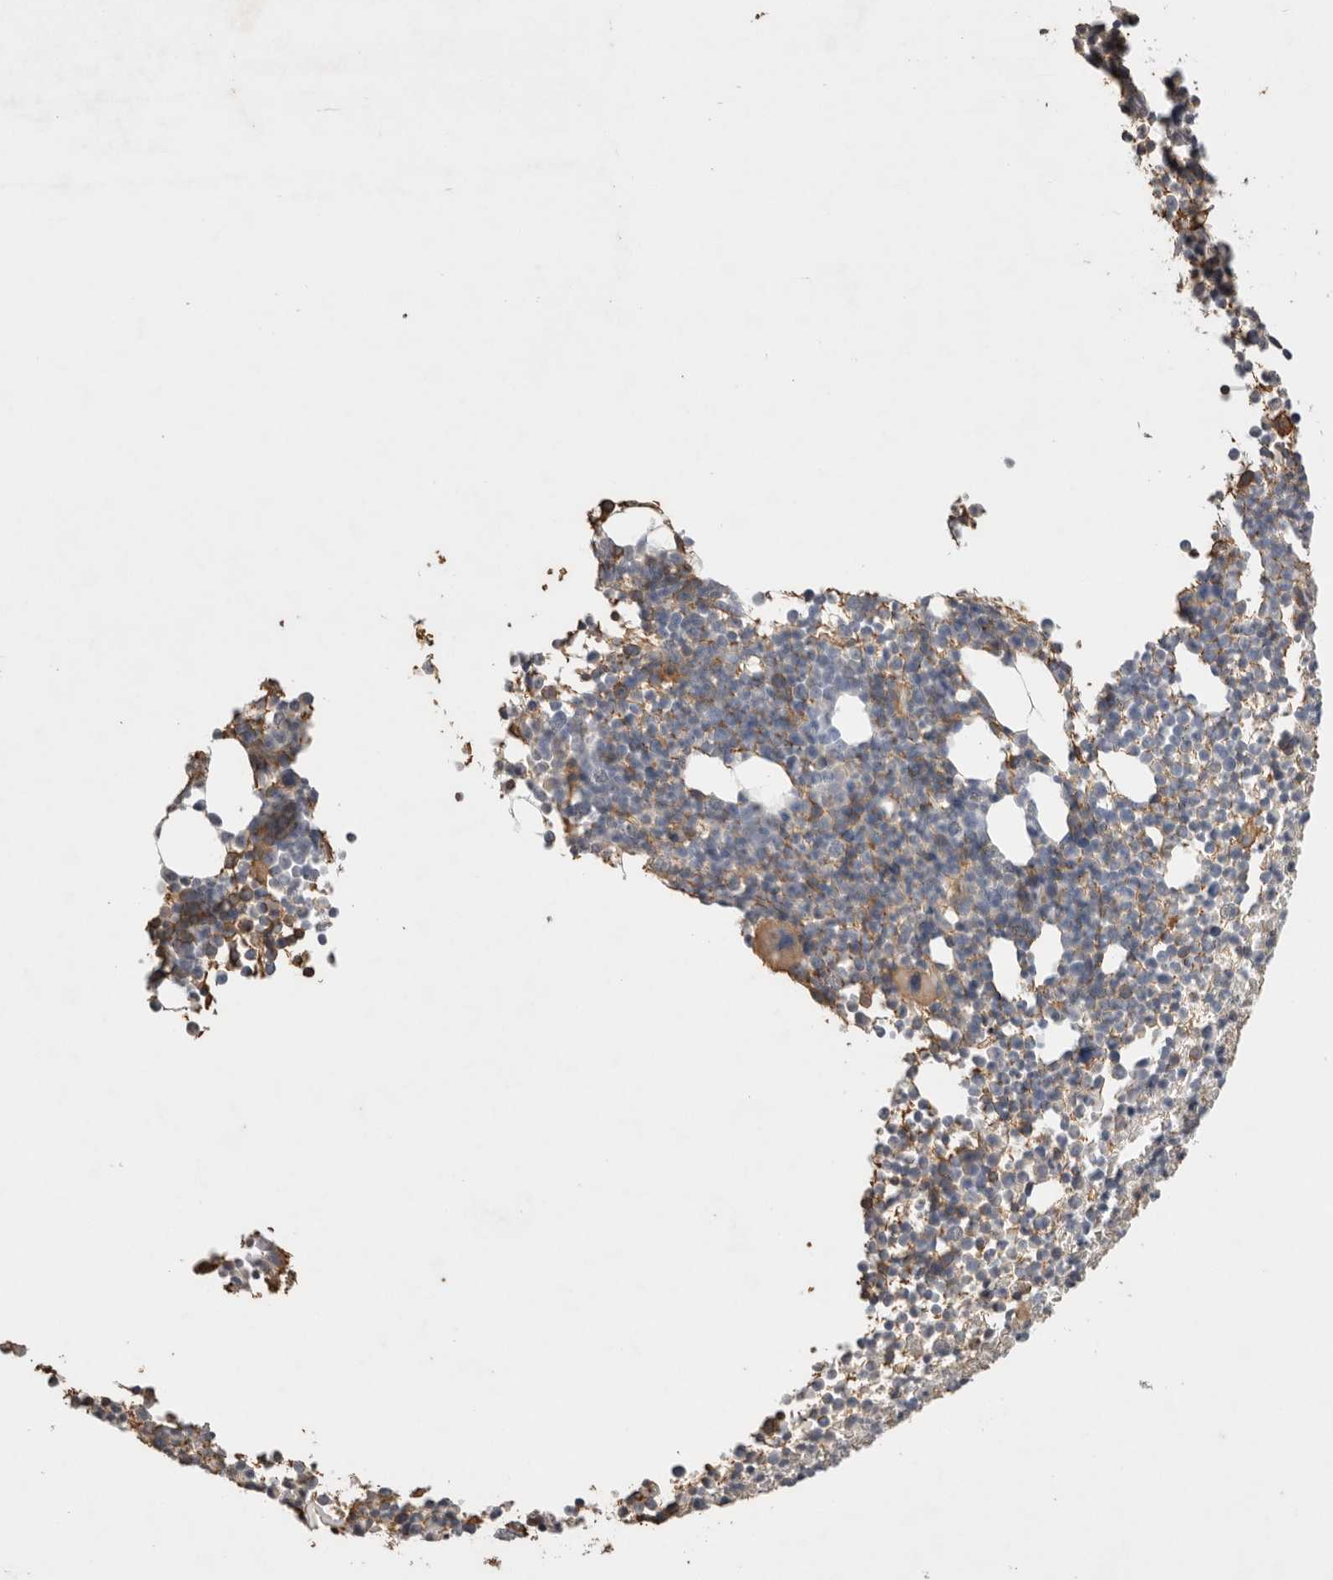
{"staining": {"intensity": "moderate", "quantity": ">75%", "location": "cytoplasmic/membranous"}, "tissue": "bone marrow", "cell_type": "Hematopoietic cells", "image_type": "normal", "snomed": [{"axis": "morphology", "description": "Normal tissue, NOS"}, {"axis": "morphology", "description": "Inflammation, NOS"}, {"axis": "topography", "description": "Bone marrow"}], "caption": "Protein analysis of unremarkable bone marrow shows moderate cytoplasmic/membranous positivity in approximately >75% of hematopoietic cells.", "gene": "IL27", "patient": {"sex": "male", "age": 34}}